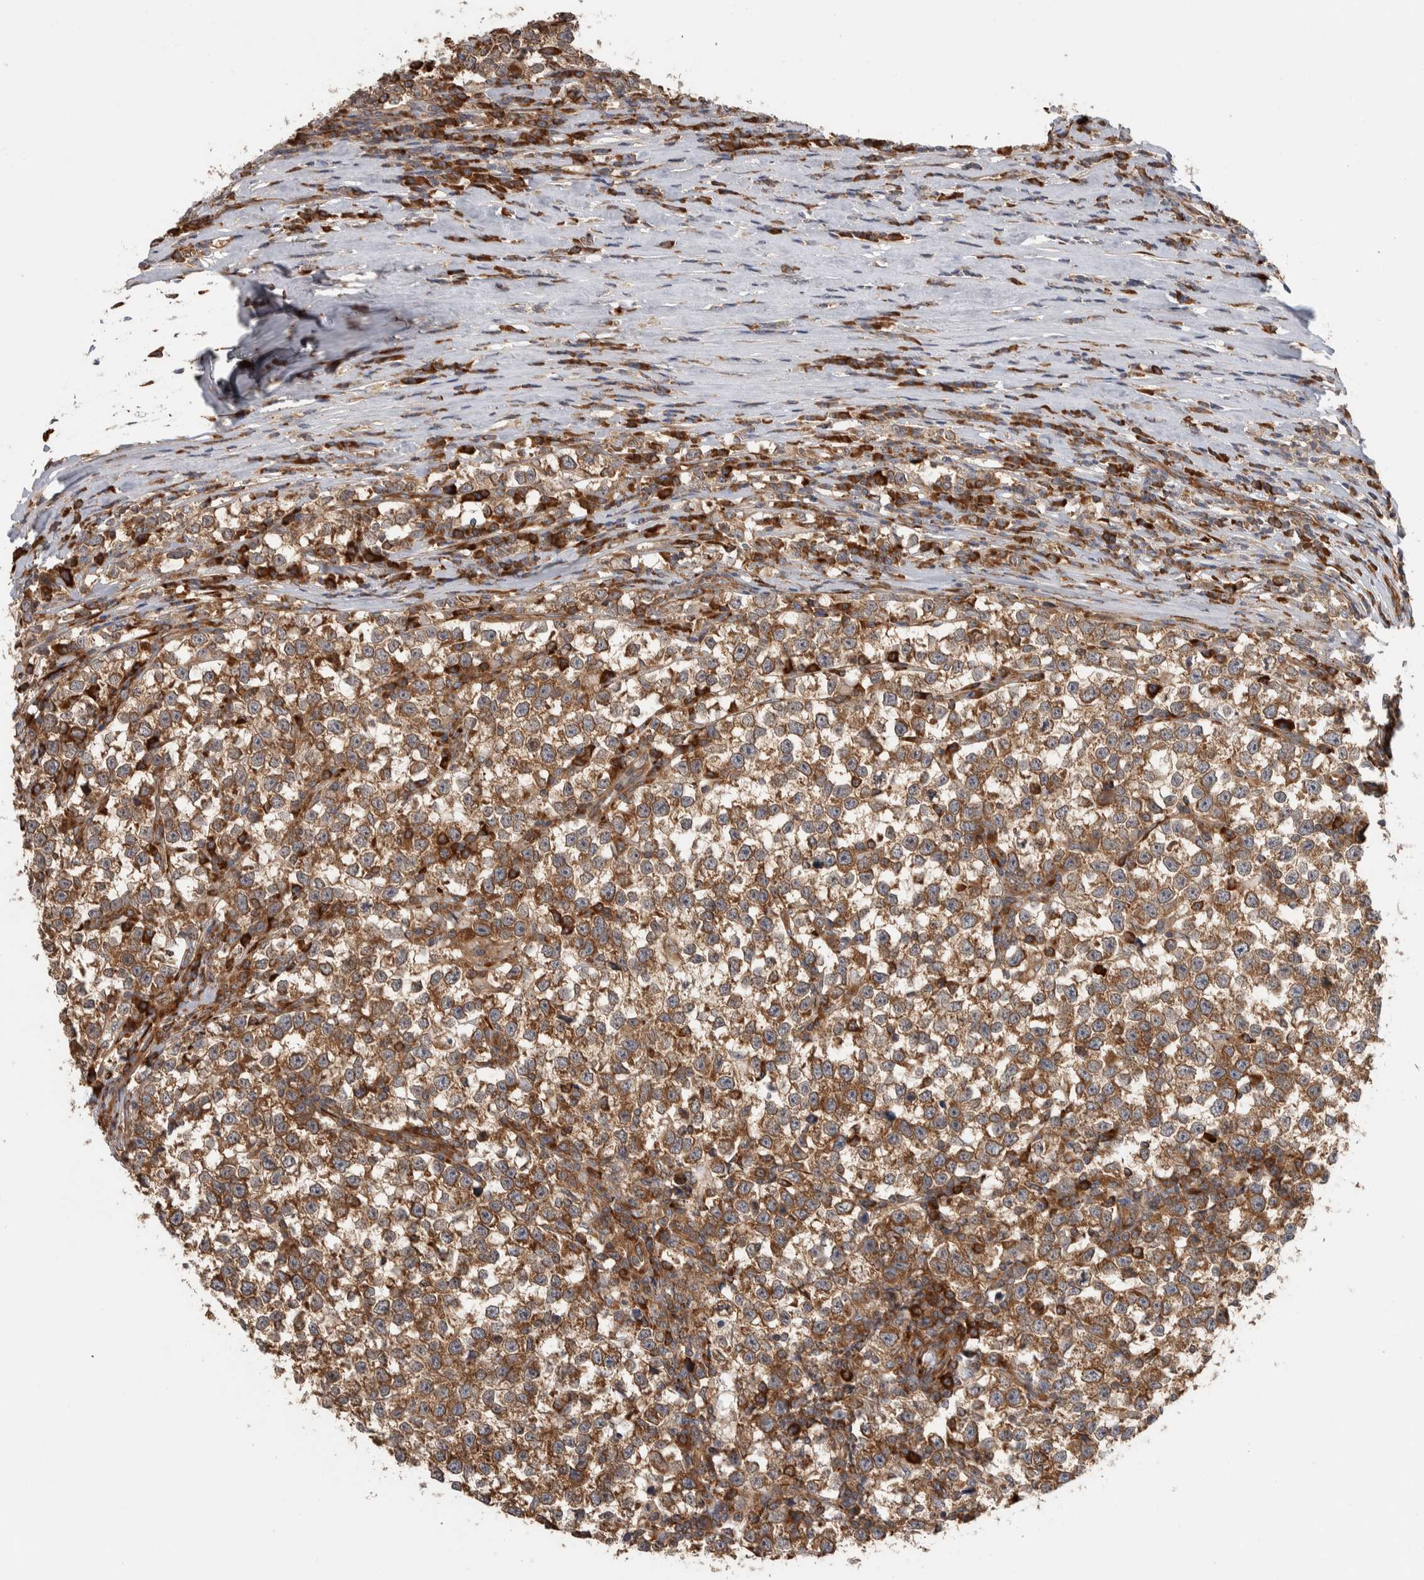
{"staining": {"intensity": "moderate", "quantity": ">75%", "location": "cytoplasmic/membranous"}, "tissue": "testis cancer", "cell_type": "Tumor cells", "image_type": "cancer", "snomed": [{"axis": "morphology", "description": "Normal tissue, NOS"}, {"axis": "morphology", "description": "Seminoma, NOS"}, {"axis": "topography", "description": "Testis"}], "caption": "This photomicrograph reveals IHC staining of human testis cancer (seminoma), with medium moderate cytoplasmic/membranous staining in about >75% of tumor cells.", "gene": "EIF3H", "patient": {"sex": "male", "age": 43}}